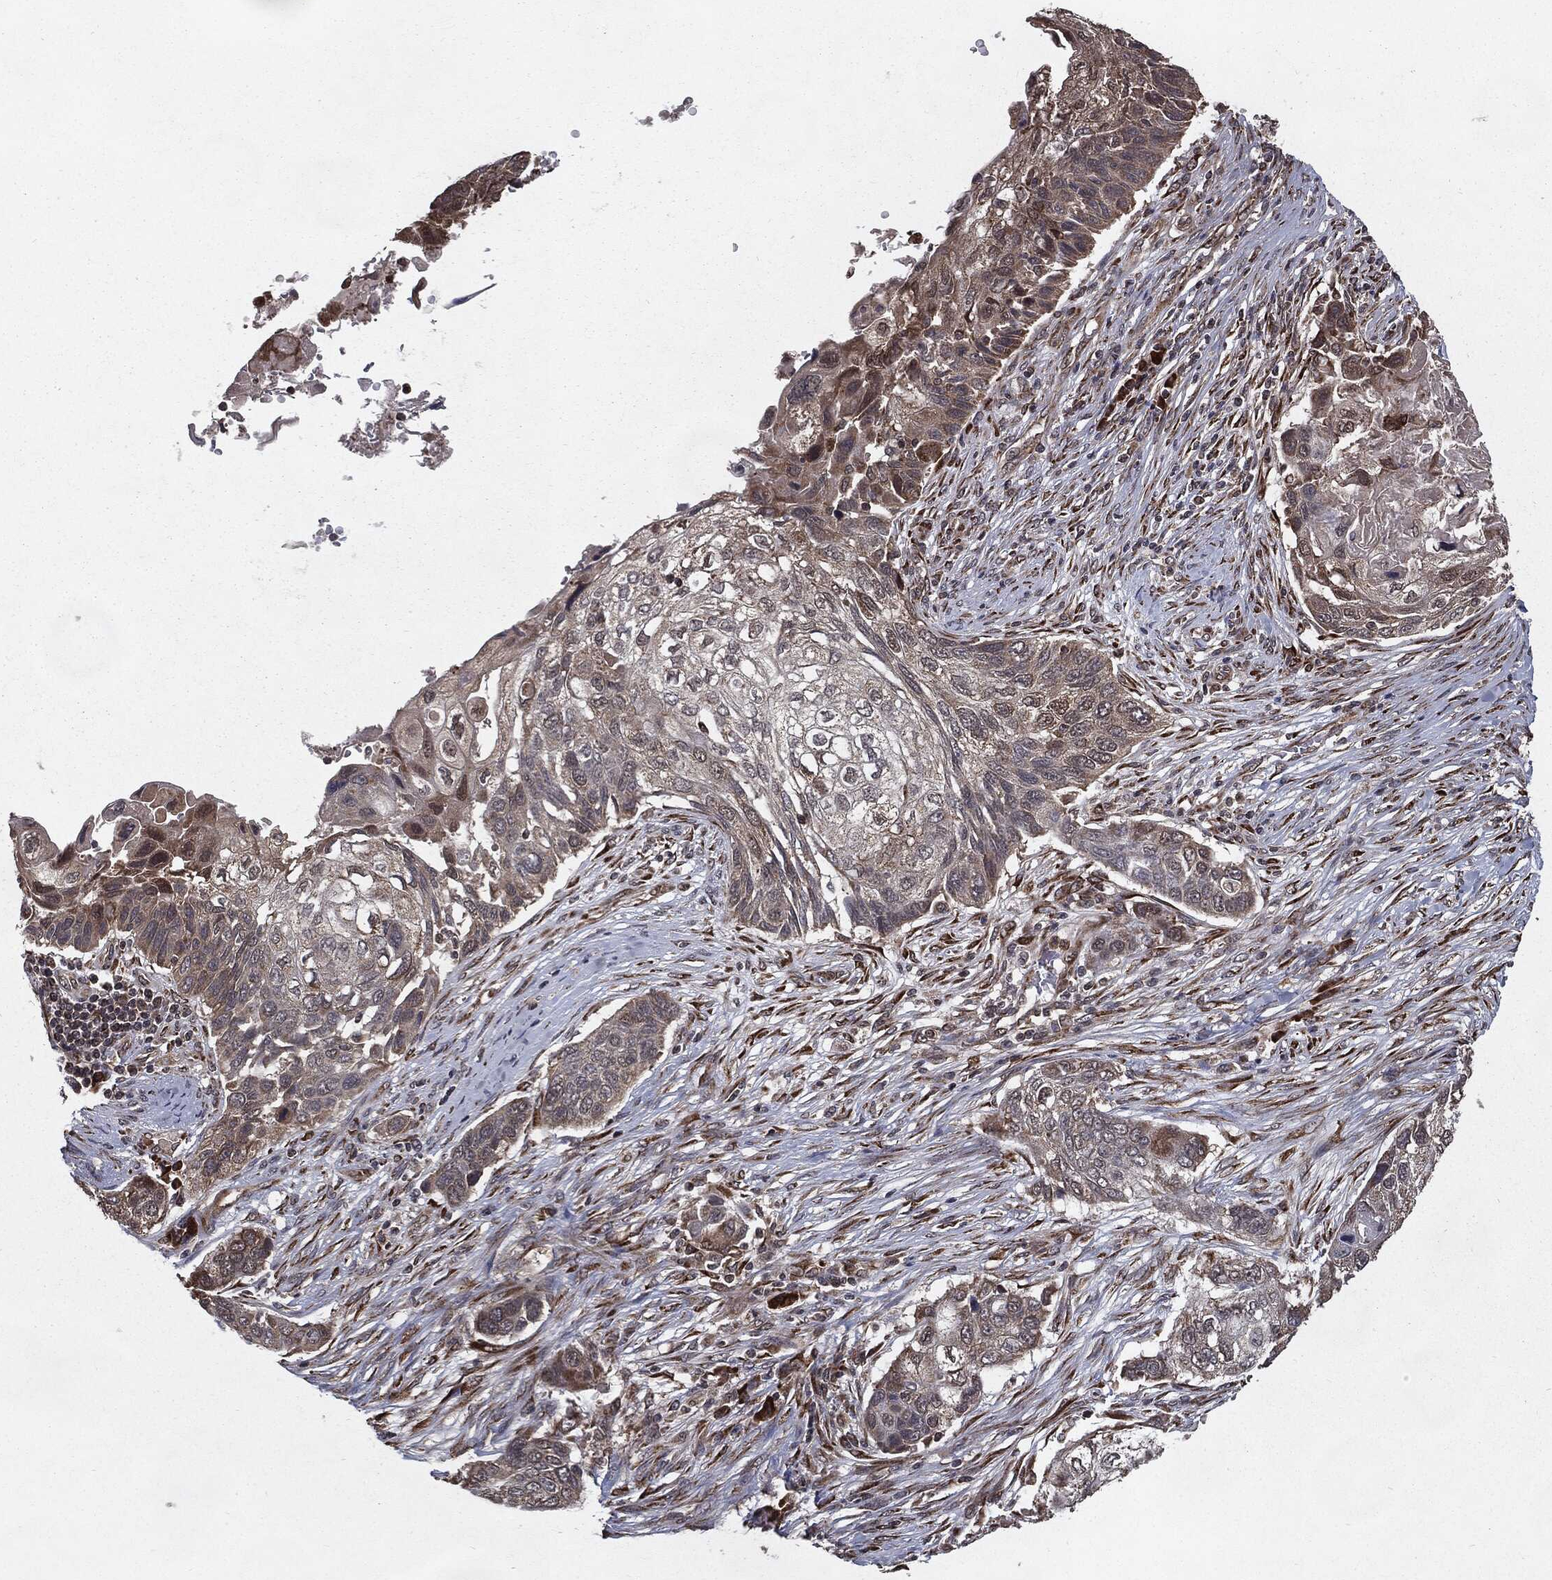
{"staining": {"intensity": "moderate", "quantity": "25%-75%", "location": "cytoplasmic/membranous"}, "tissue": "lung cancer", "cell_type": "Tumor cells", "image_type": "cancer", "snomed": [{"axis": "morphology", "description": "Normal tissue, NOS"}, {"axis": "morphology", "description": "Squamous cell carcinoma, NOS"}, {"axis": "topography", "description": "Bronchus"}, {"axis": "topography", "description": "Lung"}], "caption": "Lung squamous cell carcinoma tissue shows moderate cytoplasmic/membranous expression in about 25%-75% of tumor cells", "gene": "HDAC5", "patient": {"sex": "male", "age": 69}}